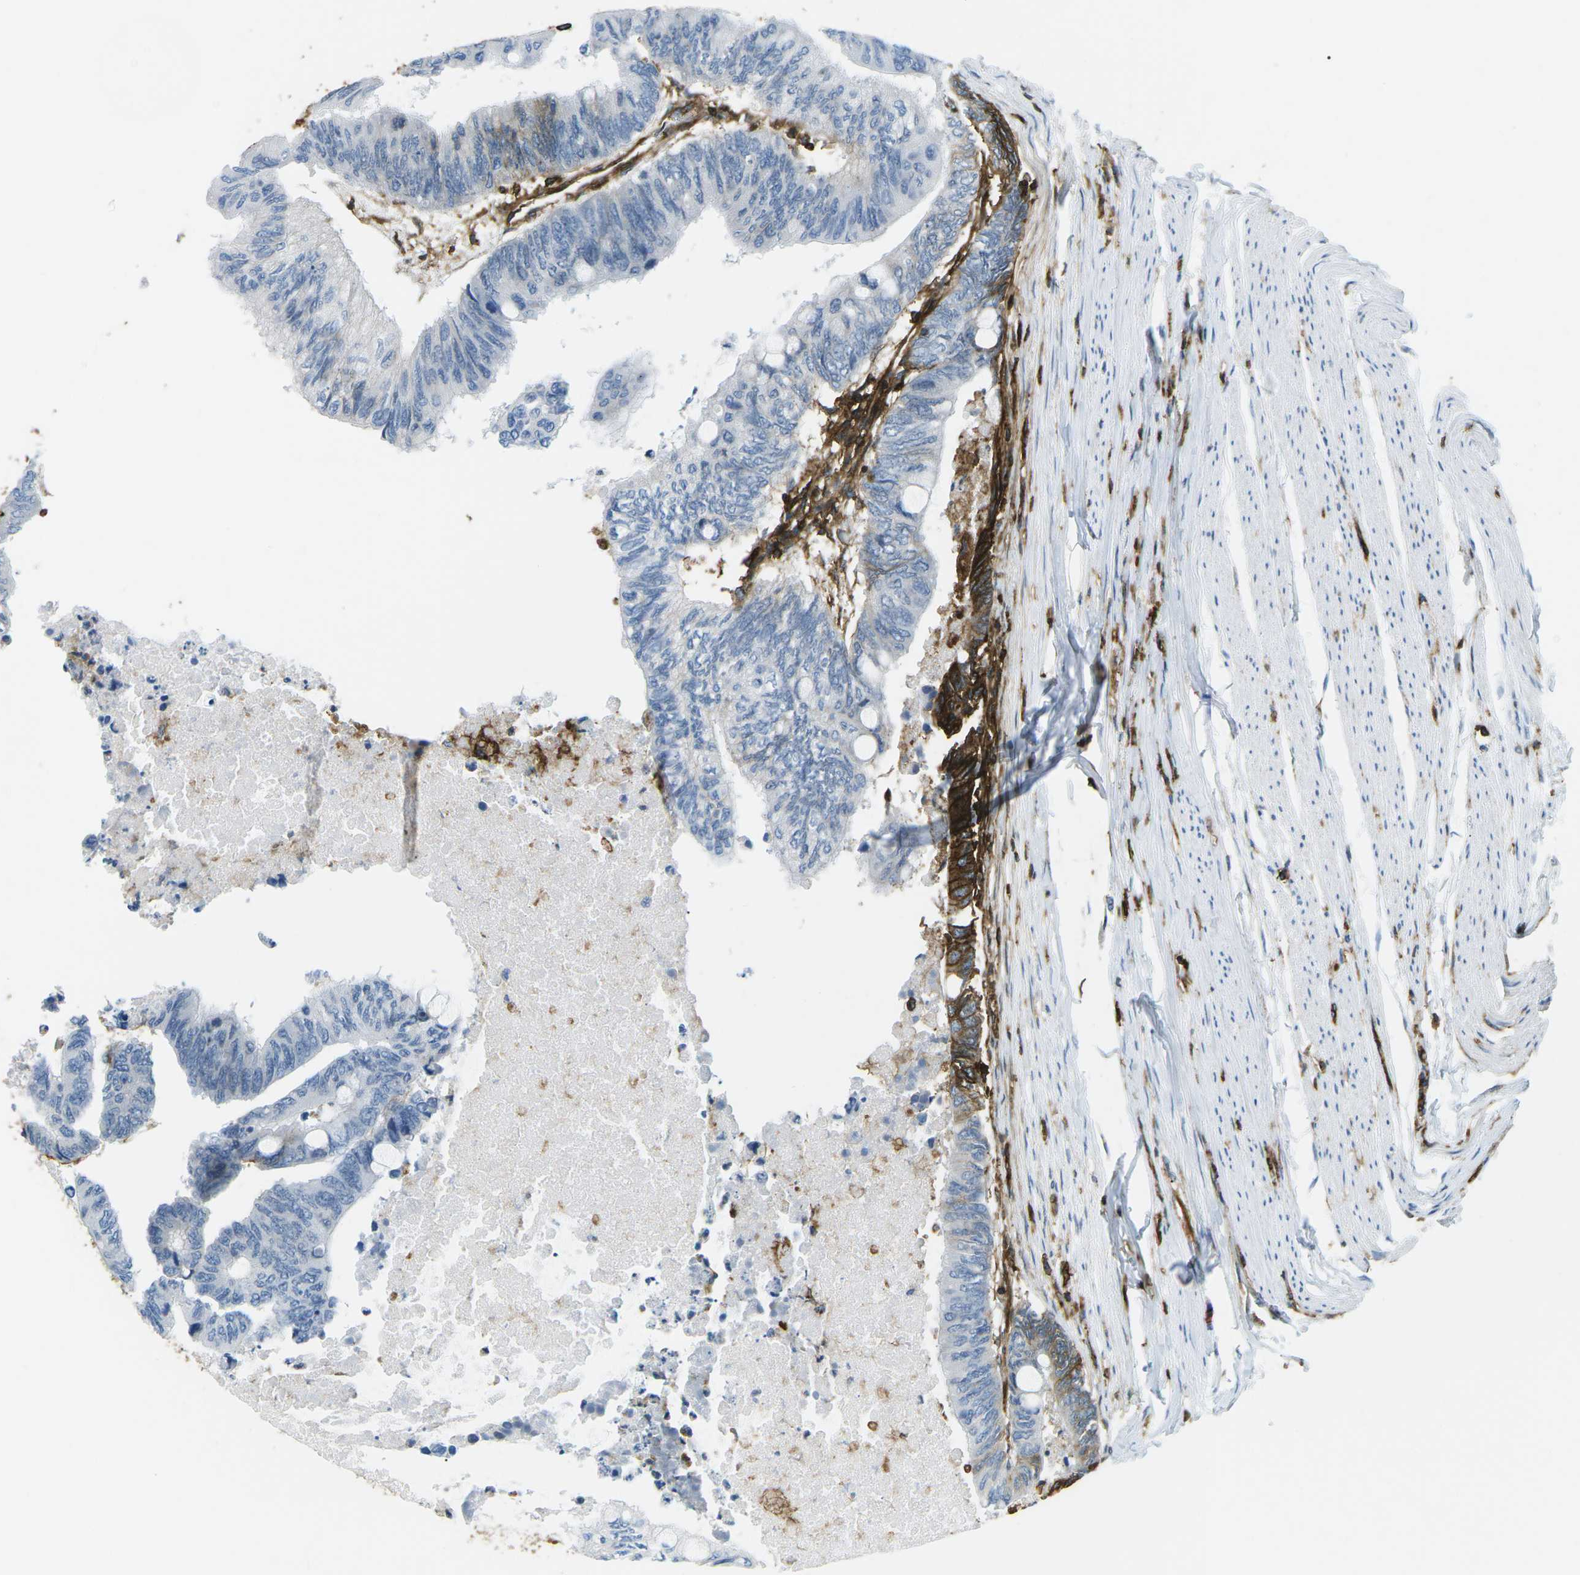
{"staining": {"intensity": "moderate", "quantity": "<25%", "location": "cytoplasmic/membranous"}, "tissue": "colorectal cancer", "cell_type": "Tumor cells", "image_type": "cancer", "snomed": [{"axis": "morphology", "description": "Normal tissue, NOS"}, {"axis": "morphology", "description": "Adenocarcinoma, NOS"}, {"axis": "topography", "description": "Rectum"}, {"axis": "topography", "description": "Peripheral nerve tissue"}], "caption": "Colorectal cancer (adenocarcinoma) tissue shows moderate cytoplasmic/membranous positivity in approximately <25% of tumor cells The staining was performed using DAB (3,3'-diaminobenzidine), with brown indicating positive protein expression. Nuclei are stained blue with hematoxylin.", "gene": "HLA-B", "patient": {"sex": "male", "age": 92}}